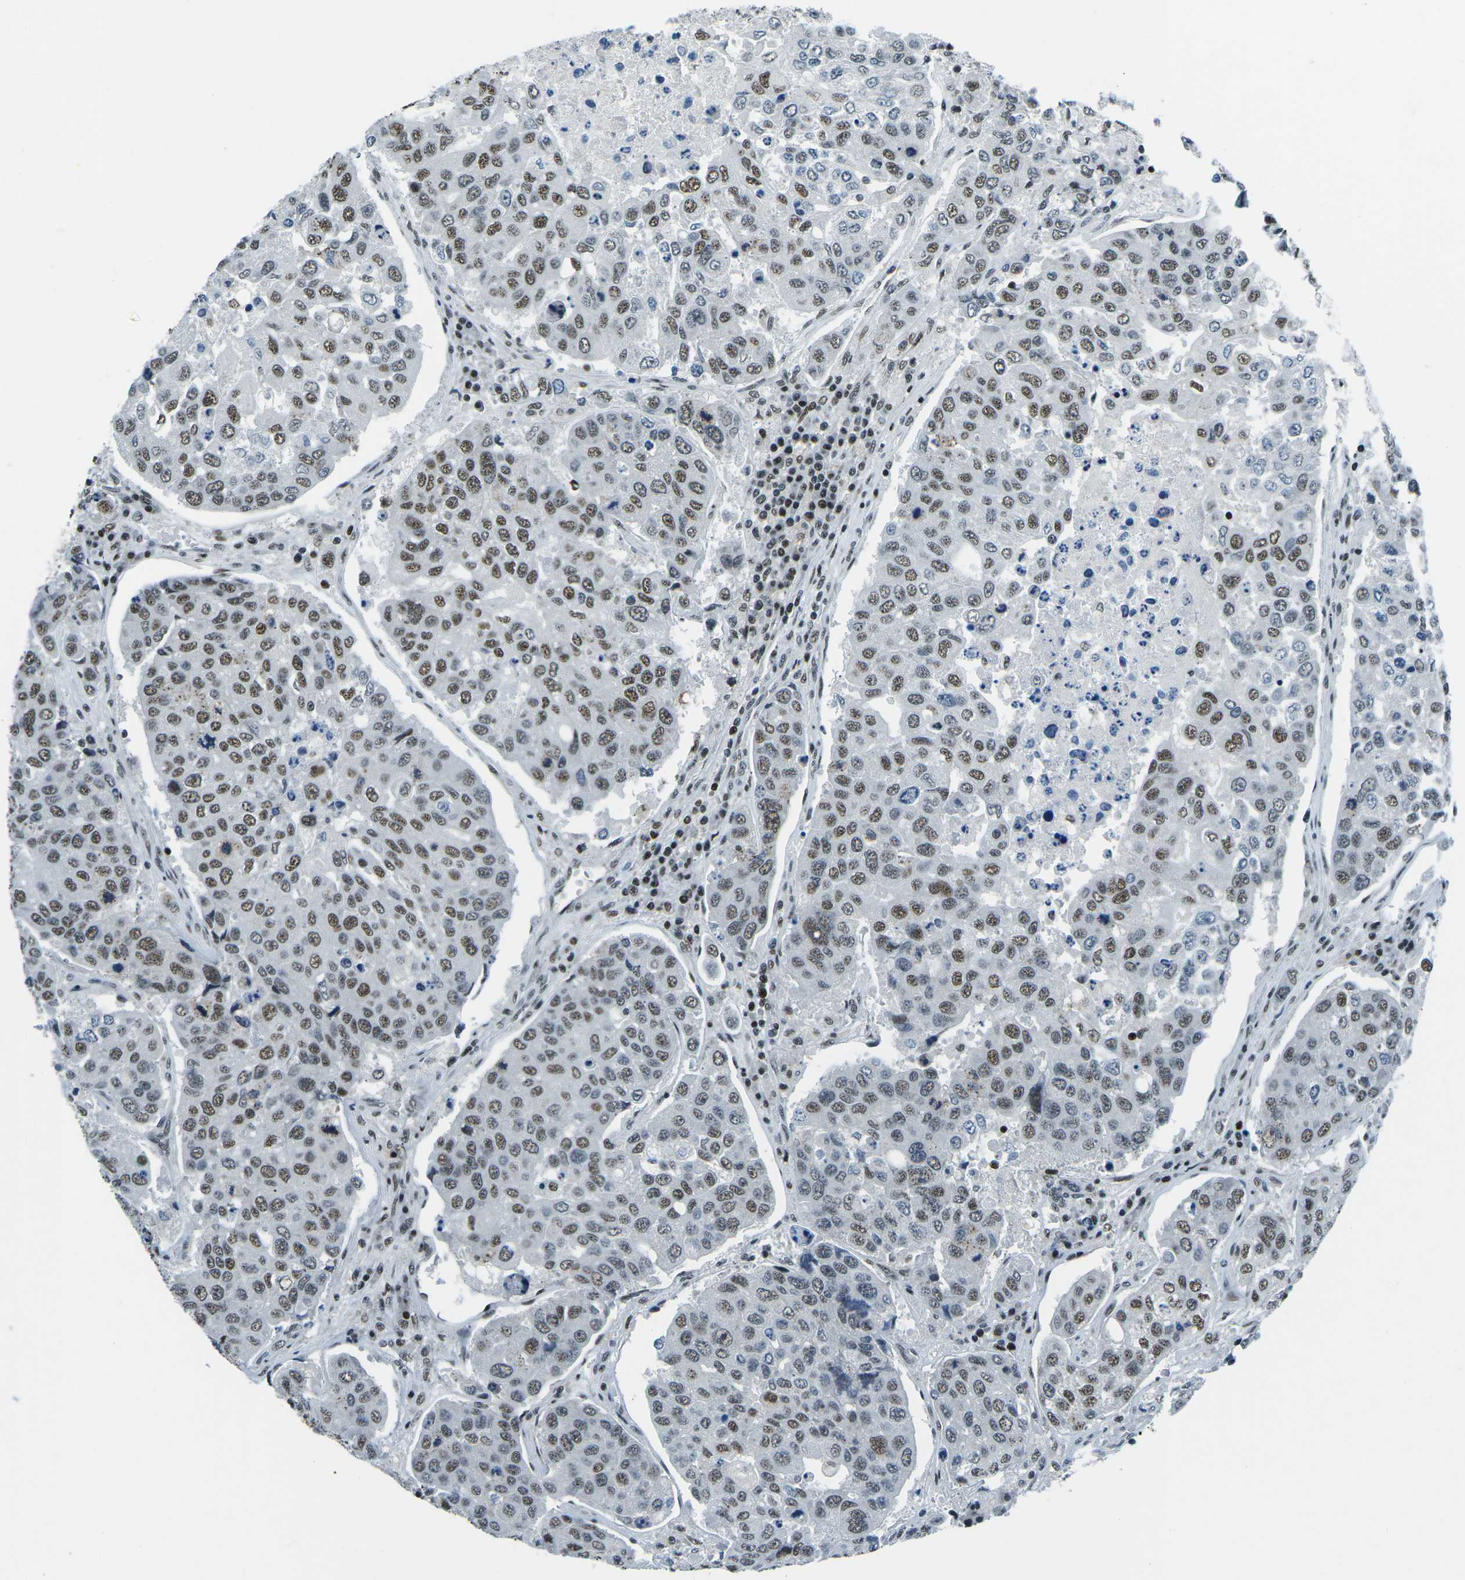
{"staining": {"intensity": "moderate", "quantity": ">75%", "location": "nuclear"}, "tissue": "urothelial cancer", "cell_type": "Tumor cells", "image_type": "cancer", "snomed": [{"axis": "morphology", "description": "Urothelial carcinoma, High grade"}, {"axis": "topography", "description": "Lymph node"}, {"axis": "topography", "description": "Urinary bladder"}], "caption": "Urothelial cancer tissue reveals moderate nuclear expression in about >75% of tumor cells, visualized by immunohistochemistry.", "gene": "RBL2", "patient": {"sex": "male", "age": 51}}